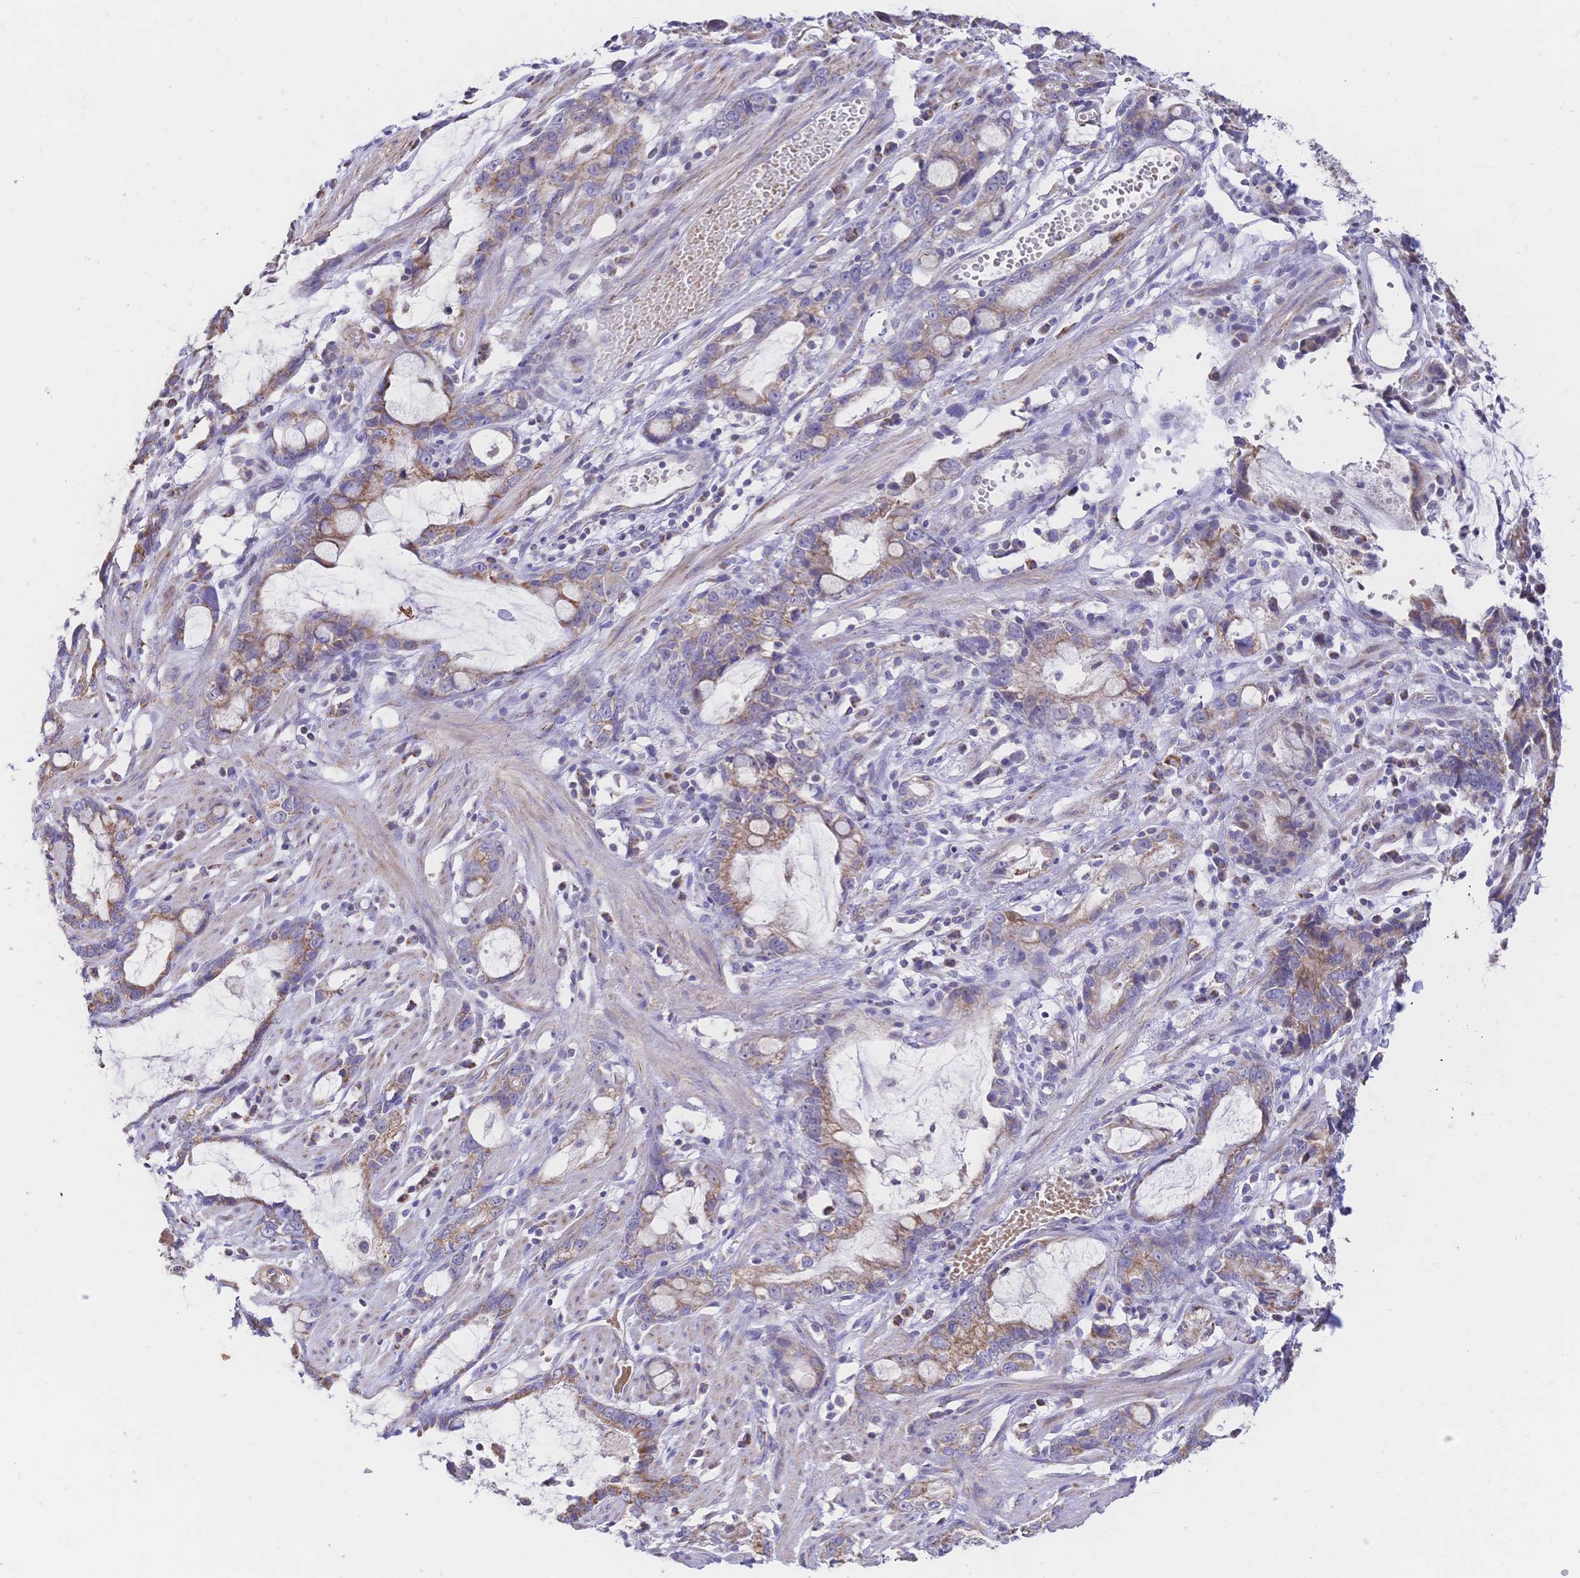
{"staining": {"intensity": "moderate", "quantity": ">75%", "location": "cytoplasmic/membranous"}, "tissue": "stomach cancer", "cell_type": "Tumor cells", "image_type": "cancer", "snomed": [{"axis": "morphology", "description": "Adenocarcinoma, NOS"}, {"axis": "topography", "description": "Stomach"}], "caption": "A histopathology image of stomach cancer (adenocarcinoma) stained for a protein reveals moderate cytoplasmic/membranous brown staining in tumor cells. Using DAB (brown) and hematoxylin (blue) stains, captured at high magnification using brightfield microscopy.", "gene": "CLEC18B", "patient": {"sex": "male", "age": 55}}